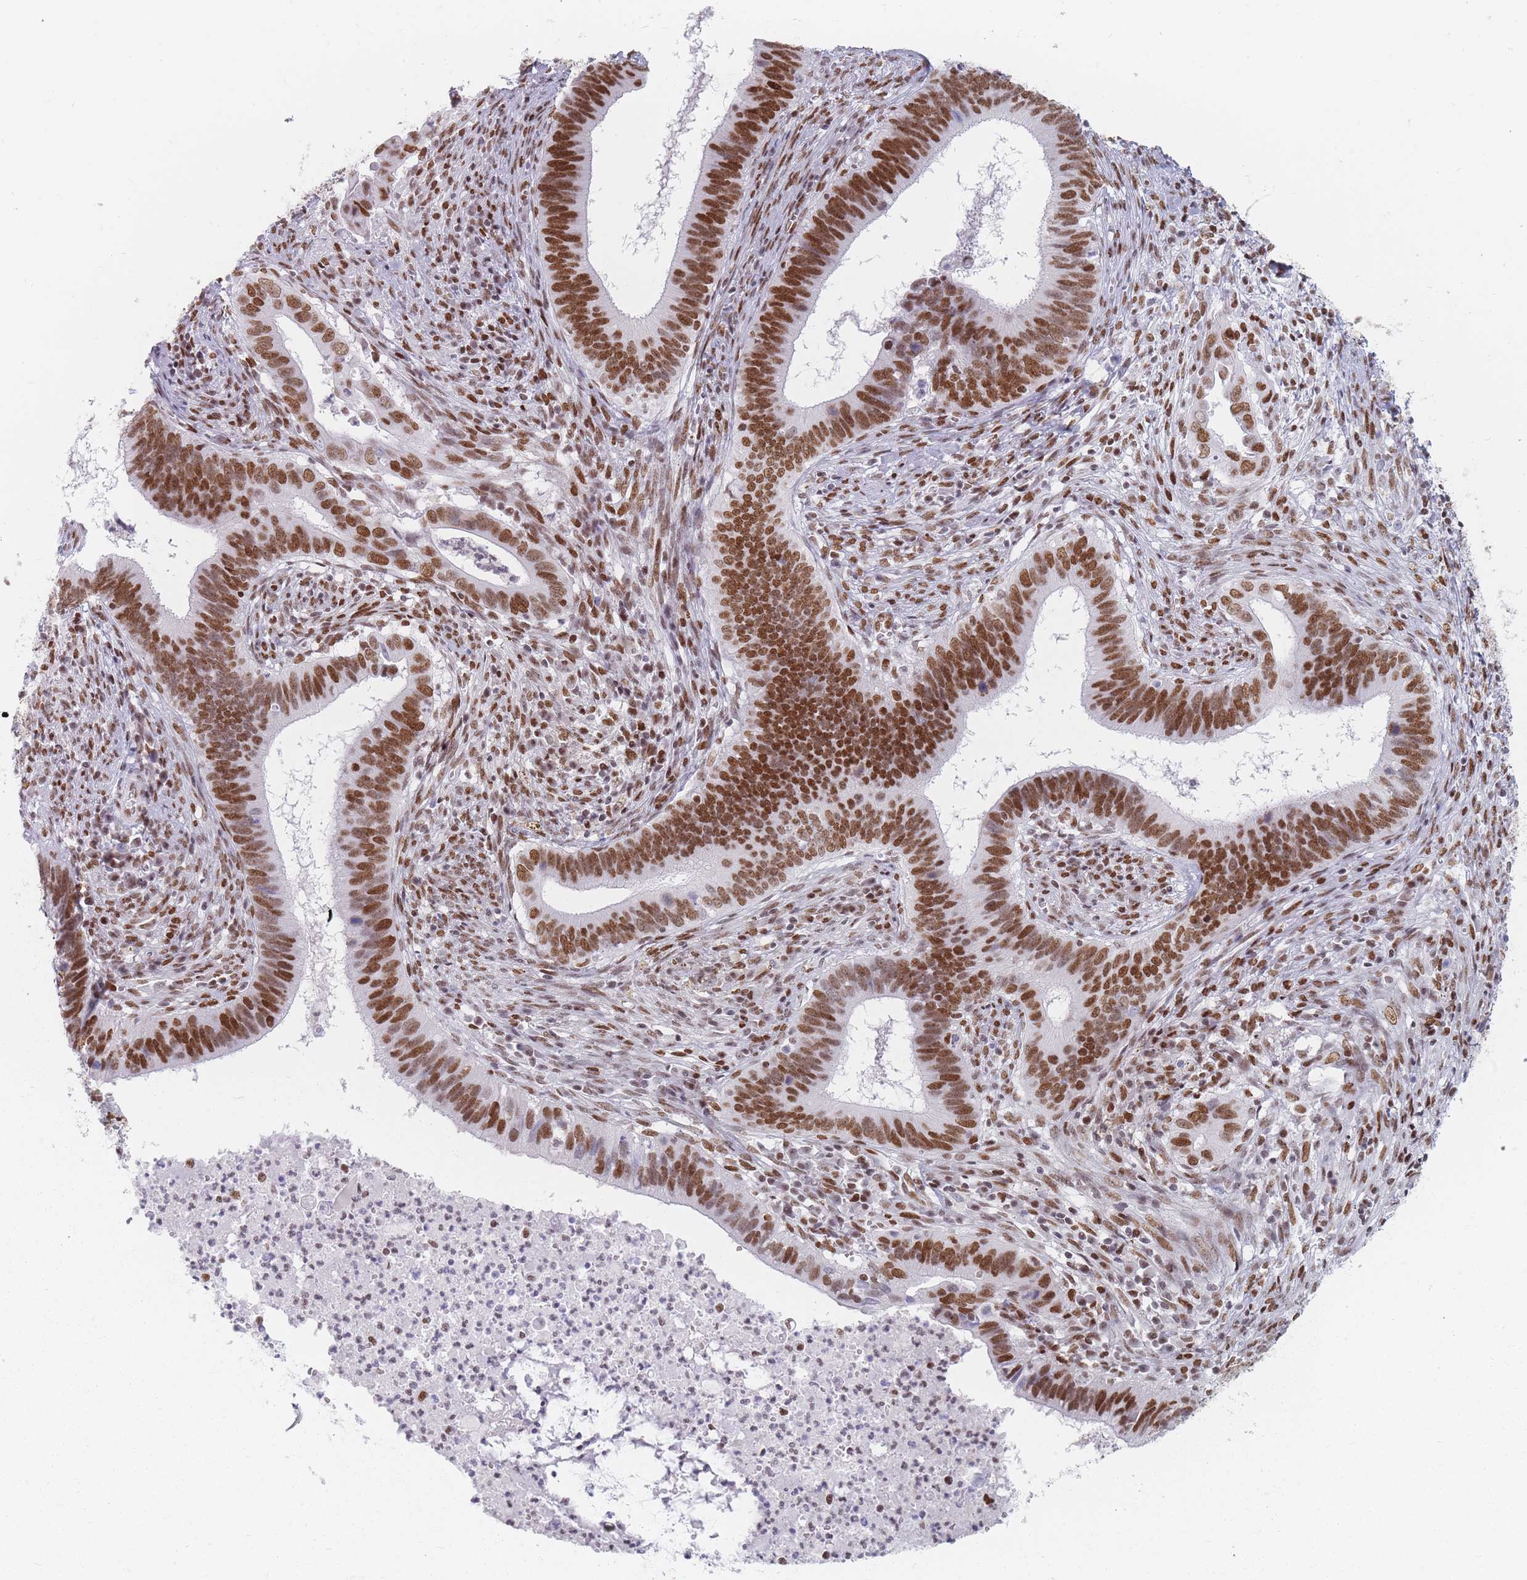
{"staining": {"intensity": "moderate", "quantity": ">75%", "location": "nuclear"}, "tissue": "cervical cancer", "cell_type": "Tumor cells", "image_type": "cancer", "snomed": [{"axis": "morphology", "description": "Adenocarcinoma, NOS"}, {"axis": "topography", "description": "Cervix"}], "caption": "IHC of human cervical cancer demonstrates medium levels of moderate nuclear positivity in about >75% of tumor cells.", "gene": "SAFB2", "patient": {"sex": "female", "age": 42}}